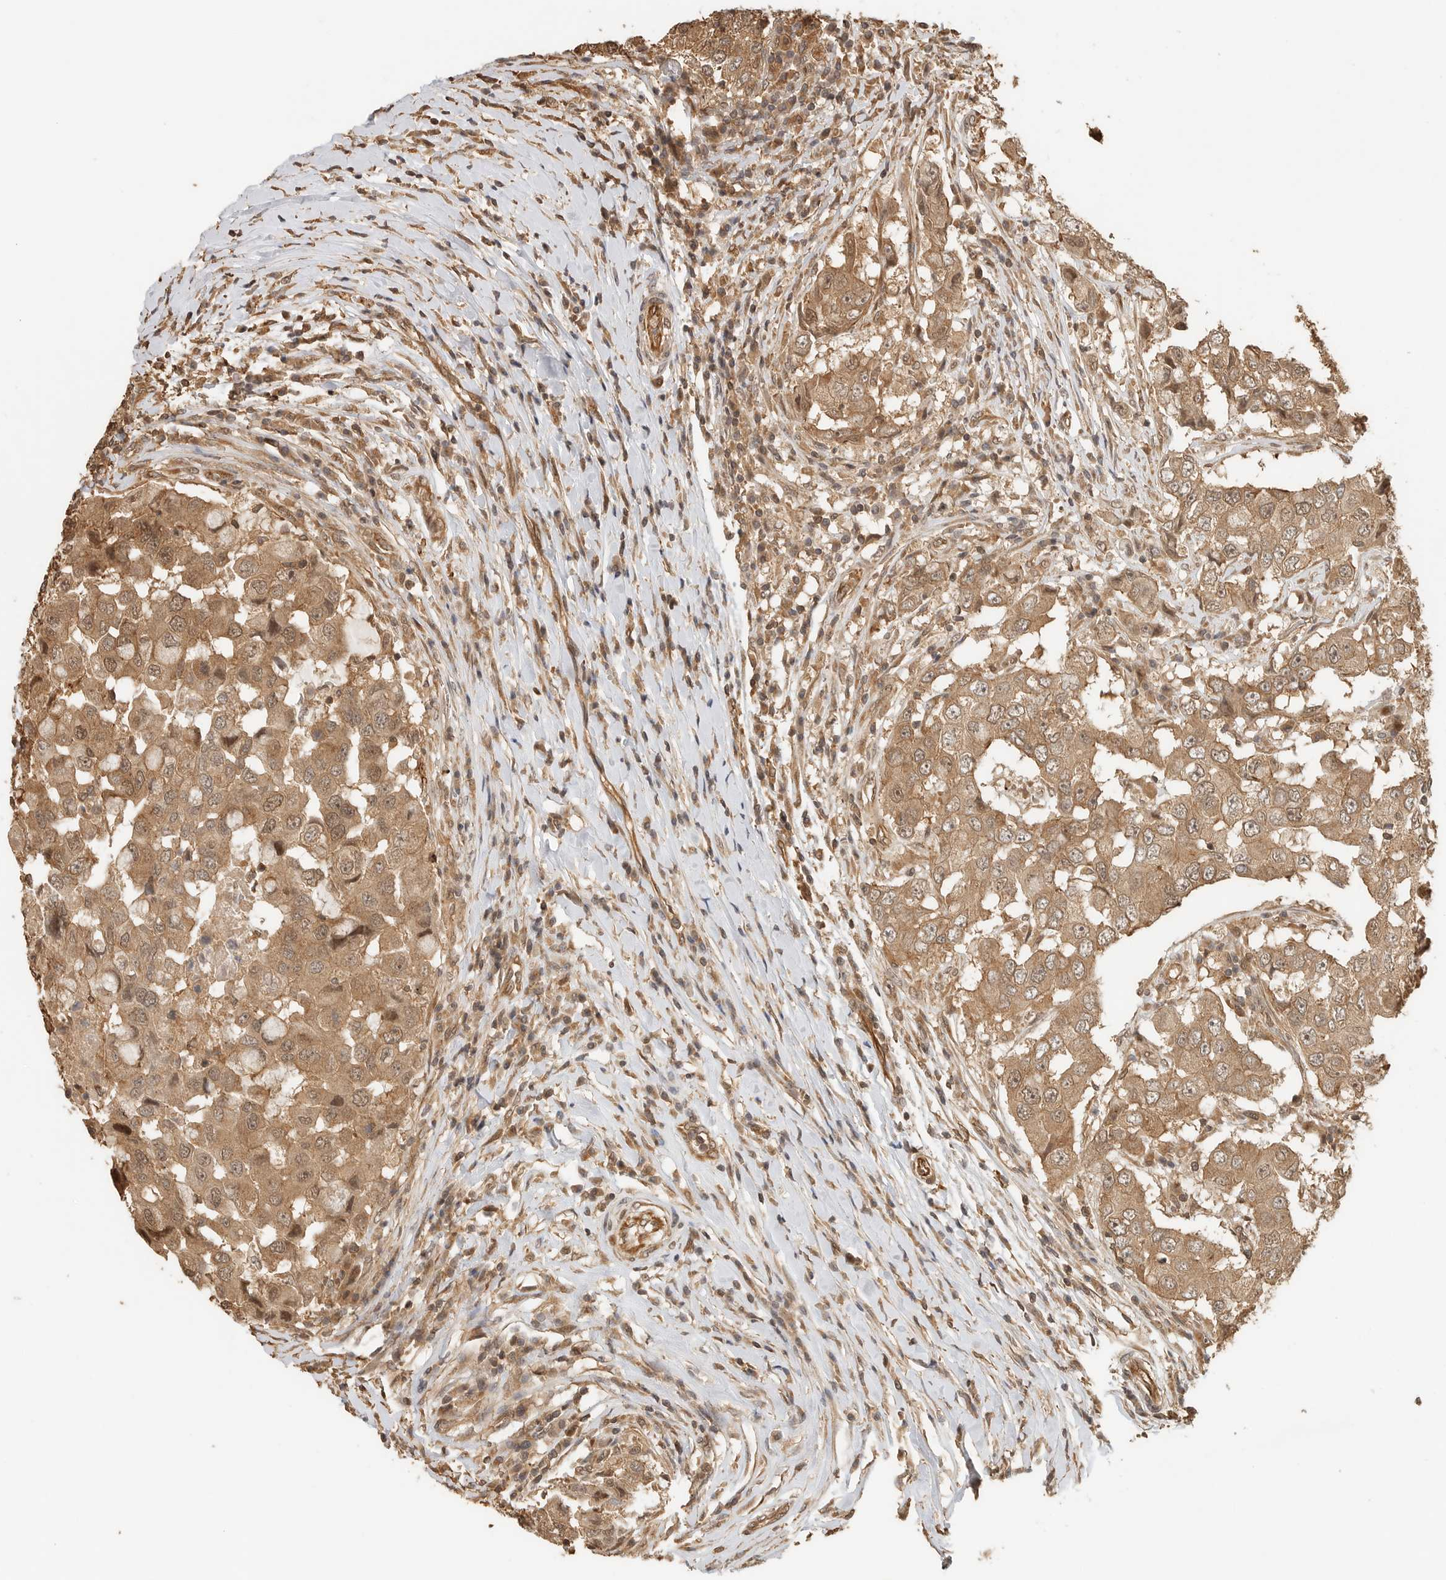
{"staining": {"intensity": "moderate", "quantity": ">75%", "location": "cytoplasmic/membranous"}, "tissue": "breast cancer", "cell_type": "Tumor cells", "image_type": "cancer", "snomed": [{"axis": "morphology", "description": "Duct carcinoma"}, {"axis": "topography", "description": "Breast"}], "caption": "The immunohistochemical stain labels moderate cytoplasmic/membranous expression in tumor cells of breast cancer (intraductal carcinoma) tissue.", "gene": "OTUD6B", "patient": {"sex": "female", "age": 27}}